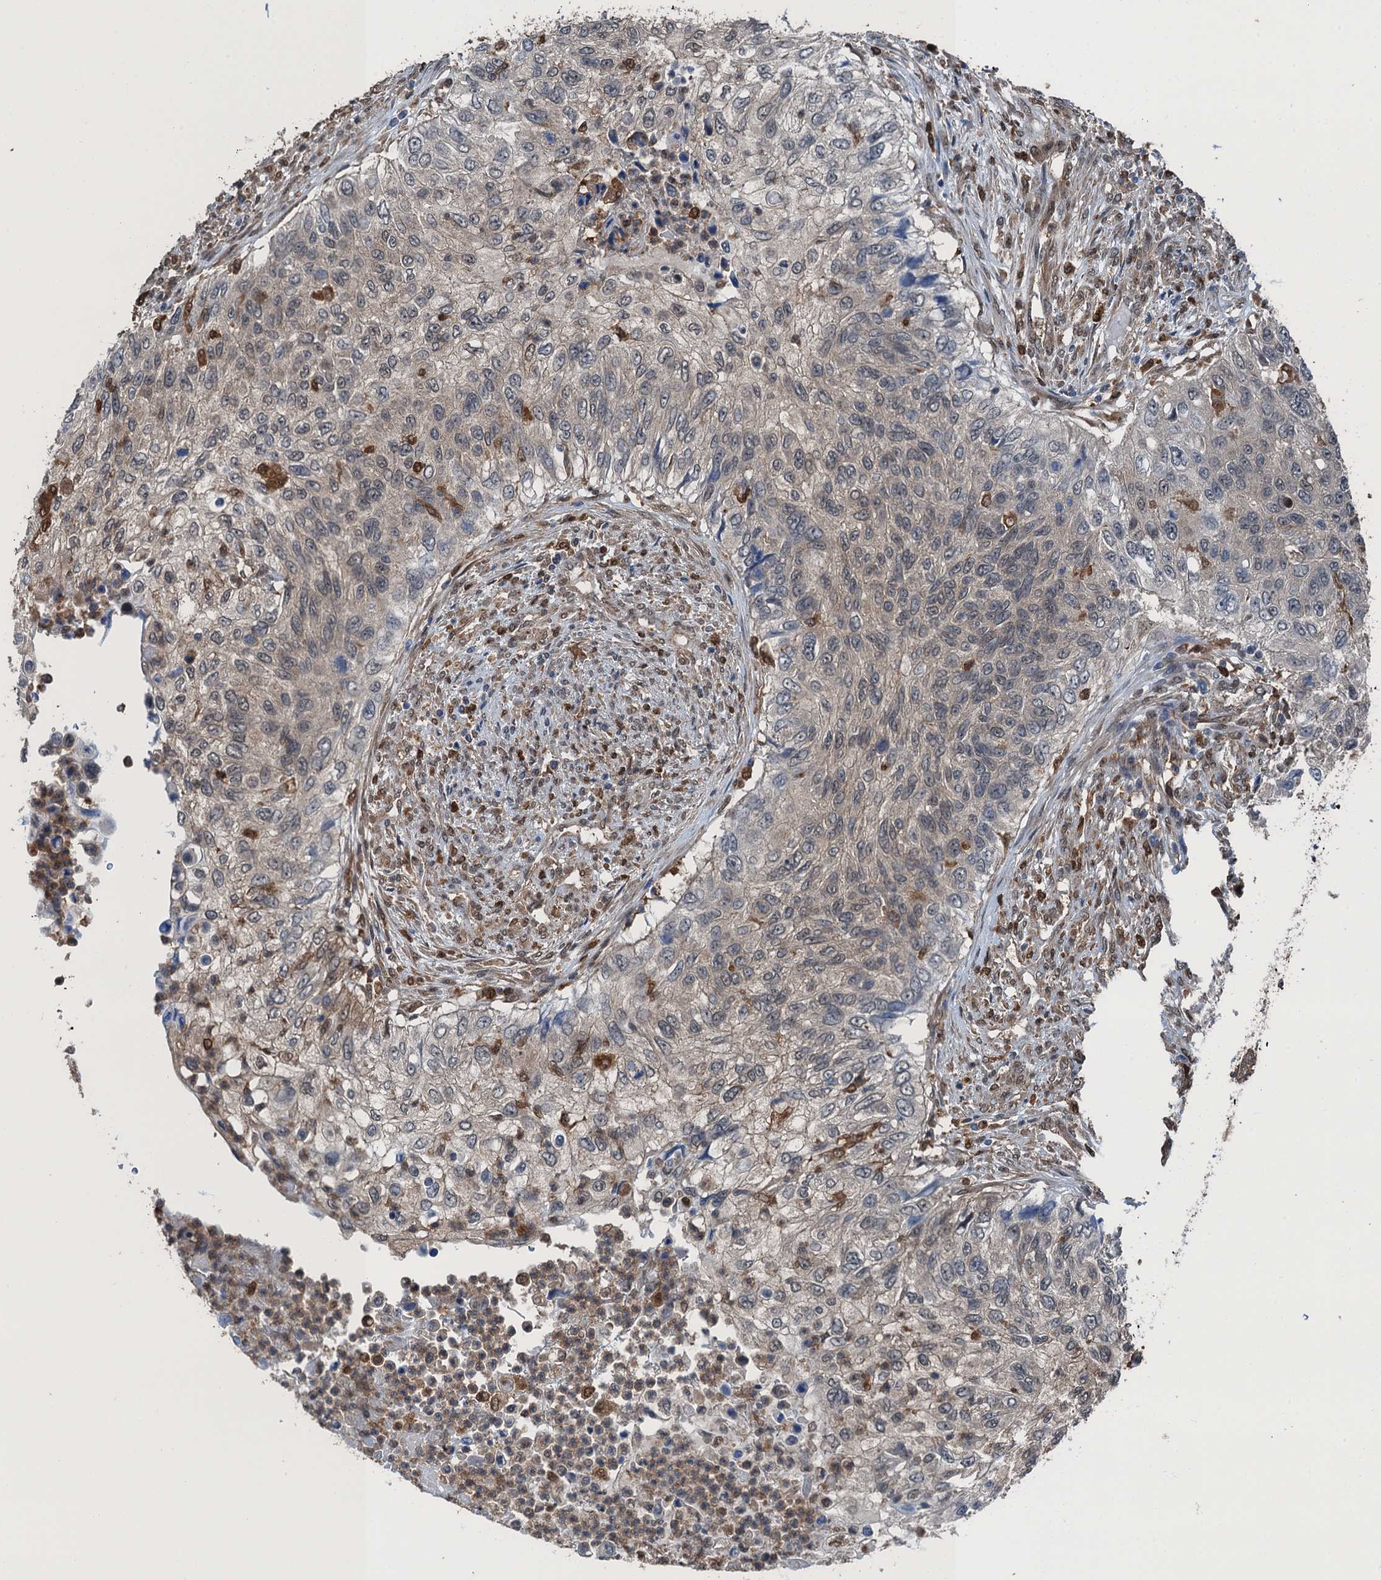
{"staining": {"intensity": "negative", "quantity": "none", "location": "none"}, "tissue": "urothelial cancer", "cell_type": "Tumor cells", "image_type": "cancer", "snomed": [{"axis": "morphology", "description": "Urothelial carcinoma, High grade"}, {"axis": "topography", "description": "Urinary bladder"}], "caption": "Urothelial cancer was stained to show a protein in brown. There is no significant positivity in tumor cells.", "gene": "RNH1", "patient": {"sex": "female", "age": 60}}